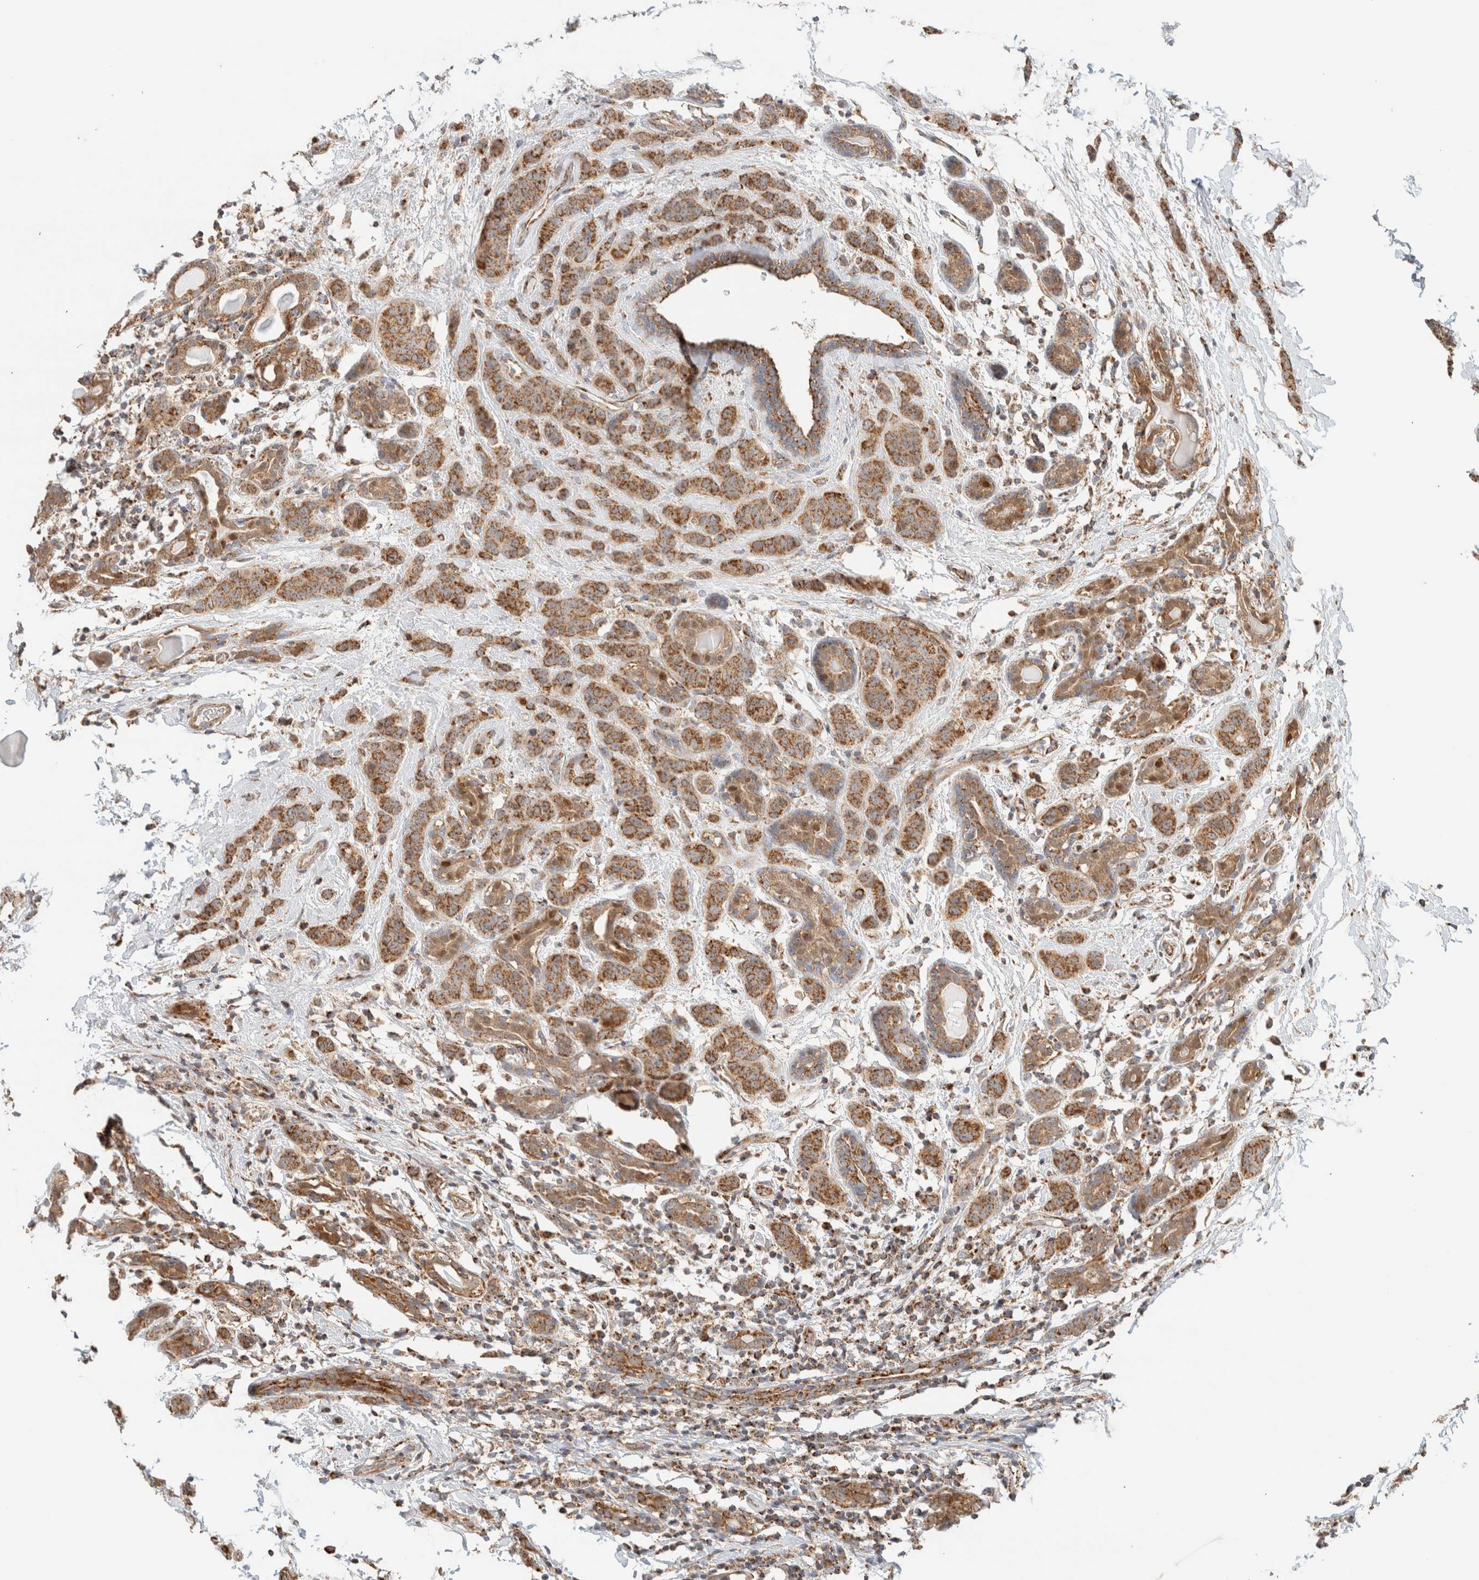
{"staining": {"intensity": "strong", "quantity": ">75%", "location": "cytoplasmic/membranous"}, "tissue": "breast cancer", "cell_type": "Tumor cells", "image_type": "cancer", "snomed": [{"axis": "morphology", "description": "Normal tissue, NOS"}, {"axis": "morphology", "description": "Duct carcinoma"}, {"axis": "topography", "description": "Breast"}], "caption": "High-magnification brightfield microscopy of breast cancer stained with DAB (brown) and counterstained with hematoxylin (blue). tumor cells exhibit strong cytoplasmic/membranous expression is seen in about>75% of cells. (brown staining indicates protein expression, while blue staining denotes nuclei).", "gene": "MRM3", "patient": {"sex": "female", "age": 40}}